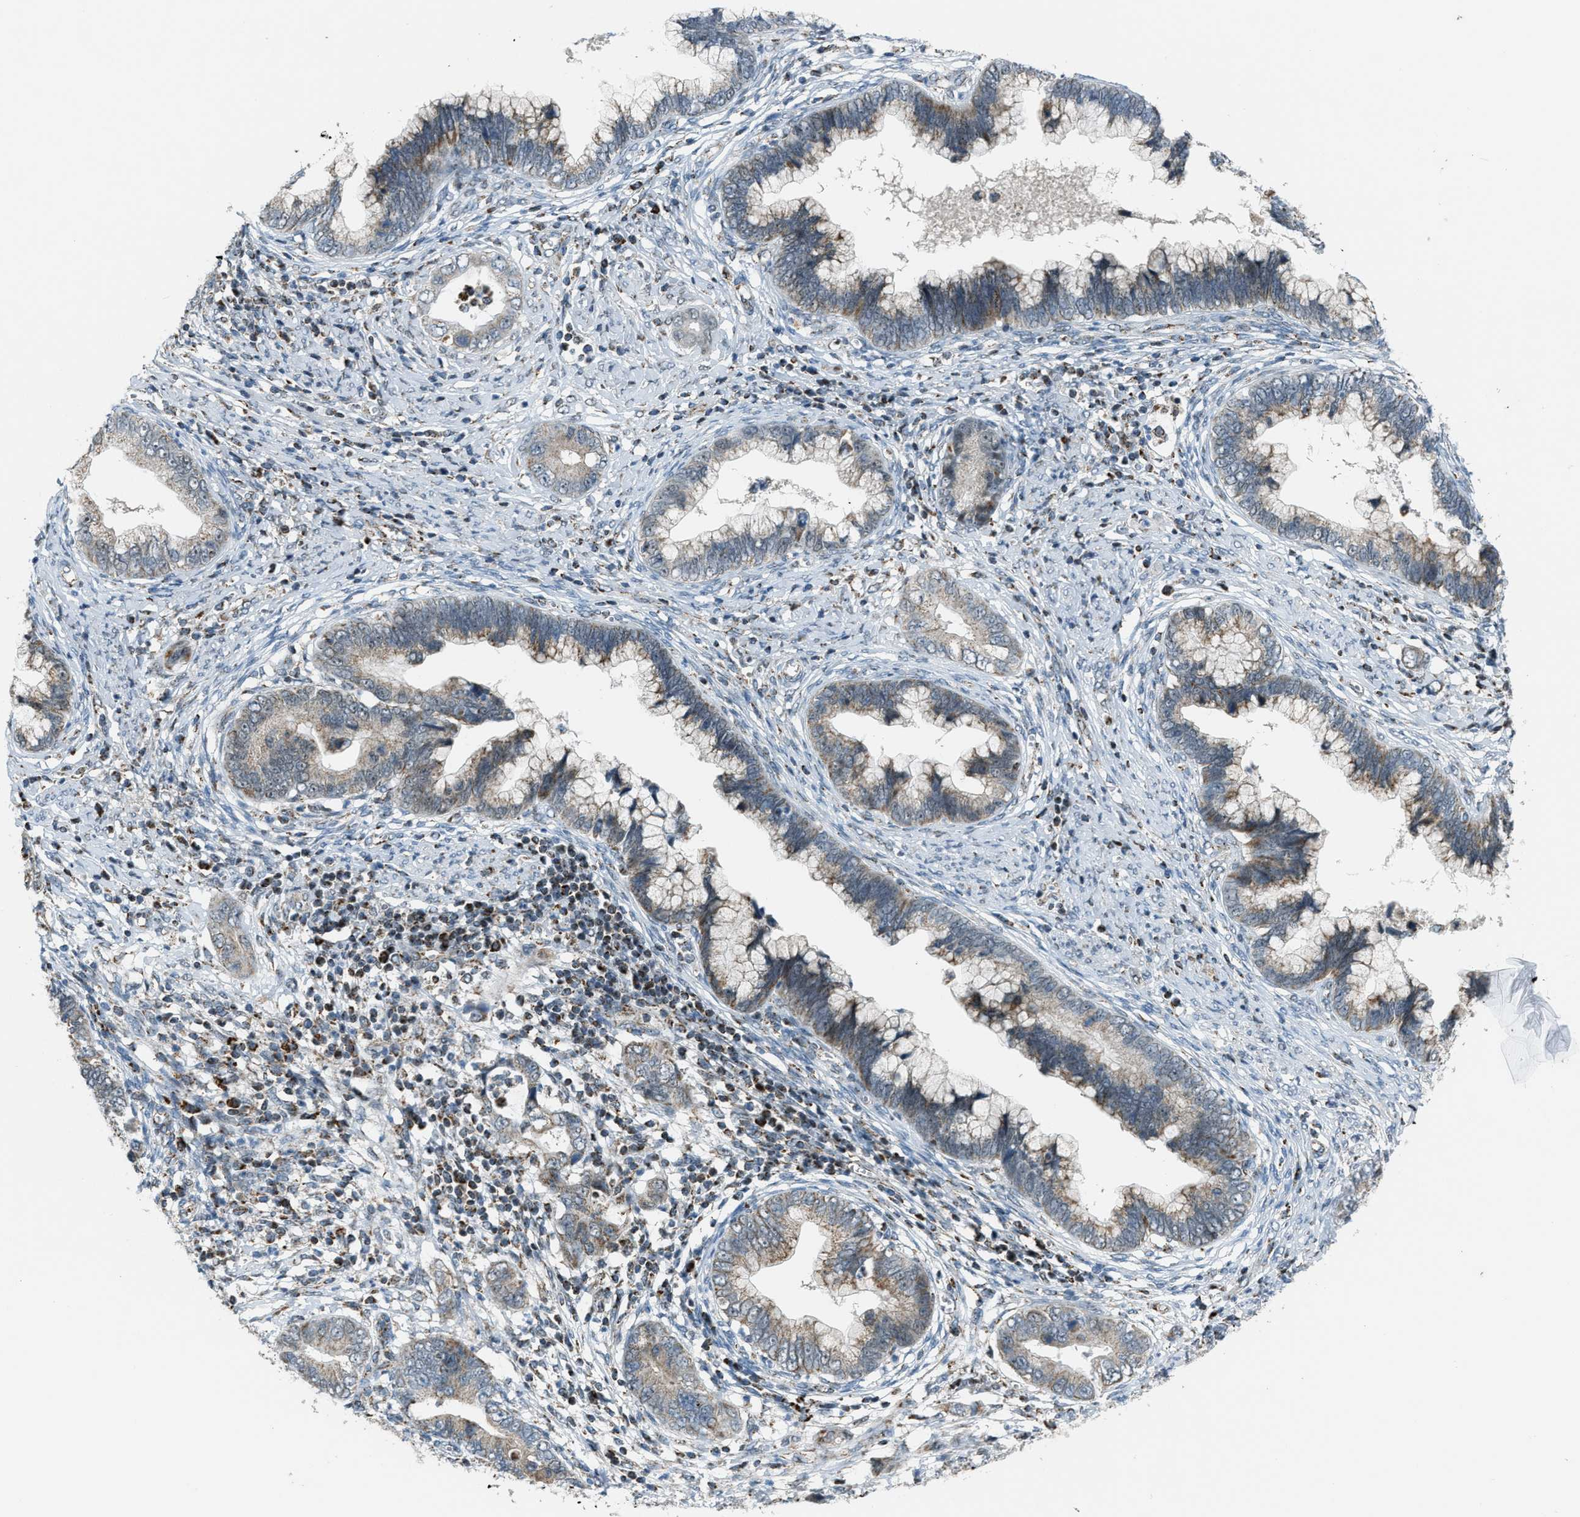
{"staining": {"intensity": "weak", "quantity": "25%-75%", "location": "cytoplasmic/membranous"}, "tissue": "cervical cancer", "cell_type": "Tumor cells", "image_type": "cancer", "snomed": [{"axis": "morphology", "description": "Adenocarcinoma, NOS"}, {"axis": "topography", "description": "Cervix"}], "caption": "Cervical adenocarcinoma stained with IHC displays weak cytoplasmic/membranous expression in approximately 25%-75% of tumor cells. (Stains: DAB (3,3'-diaminobenzidine) in brown, nuclei in blue, Microscopy: brightfield microscopy at high magnification).", "gene": "CHN2", "patient": {"sex": "female", "age": 44}}